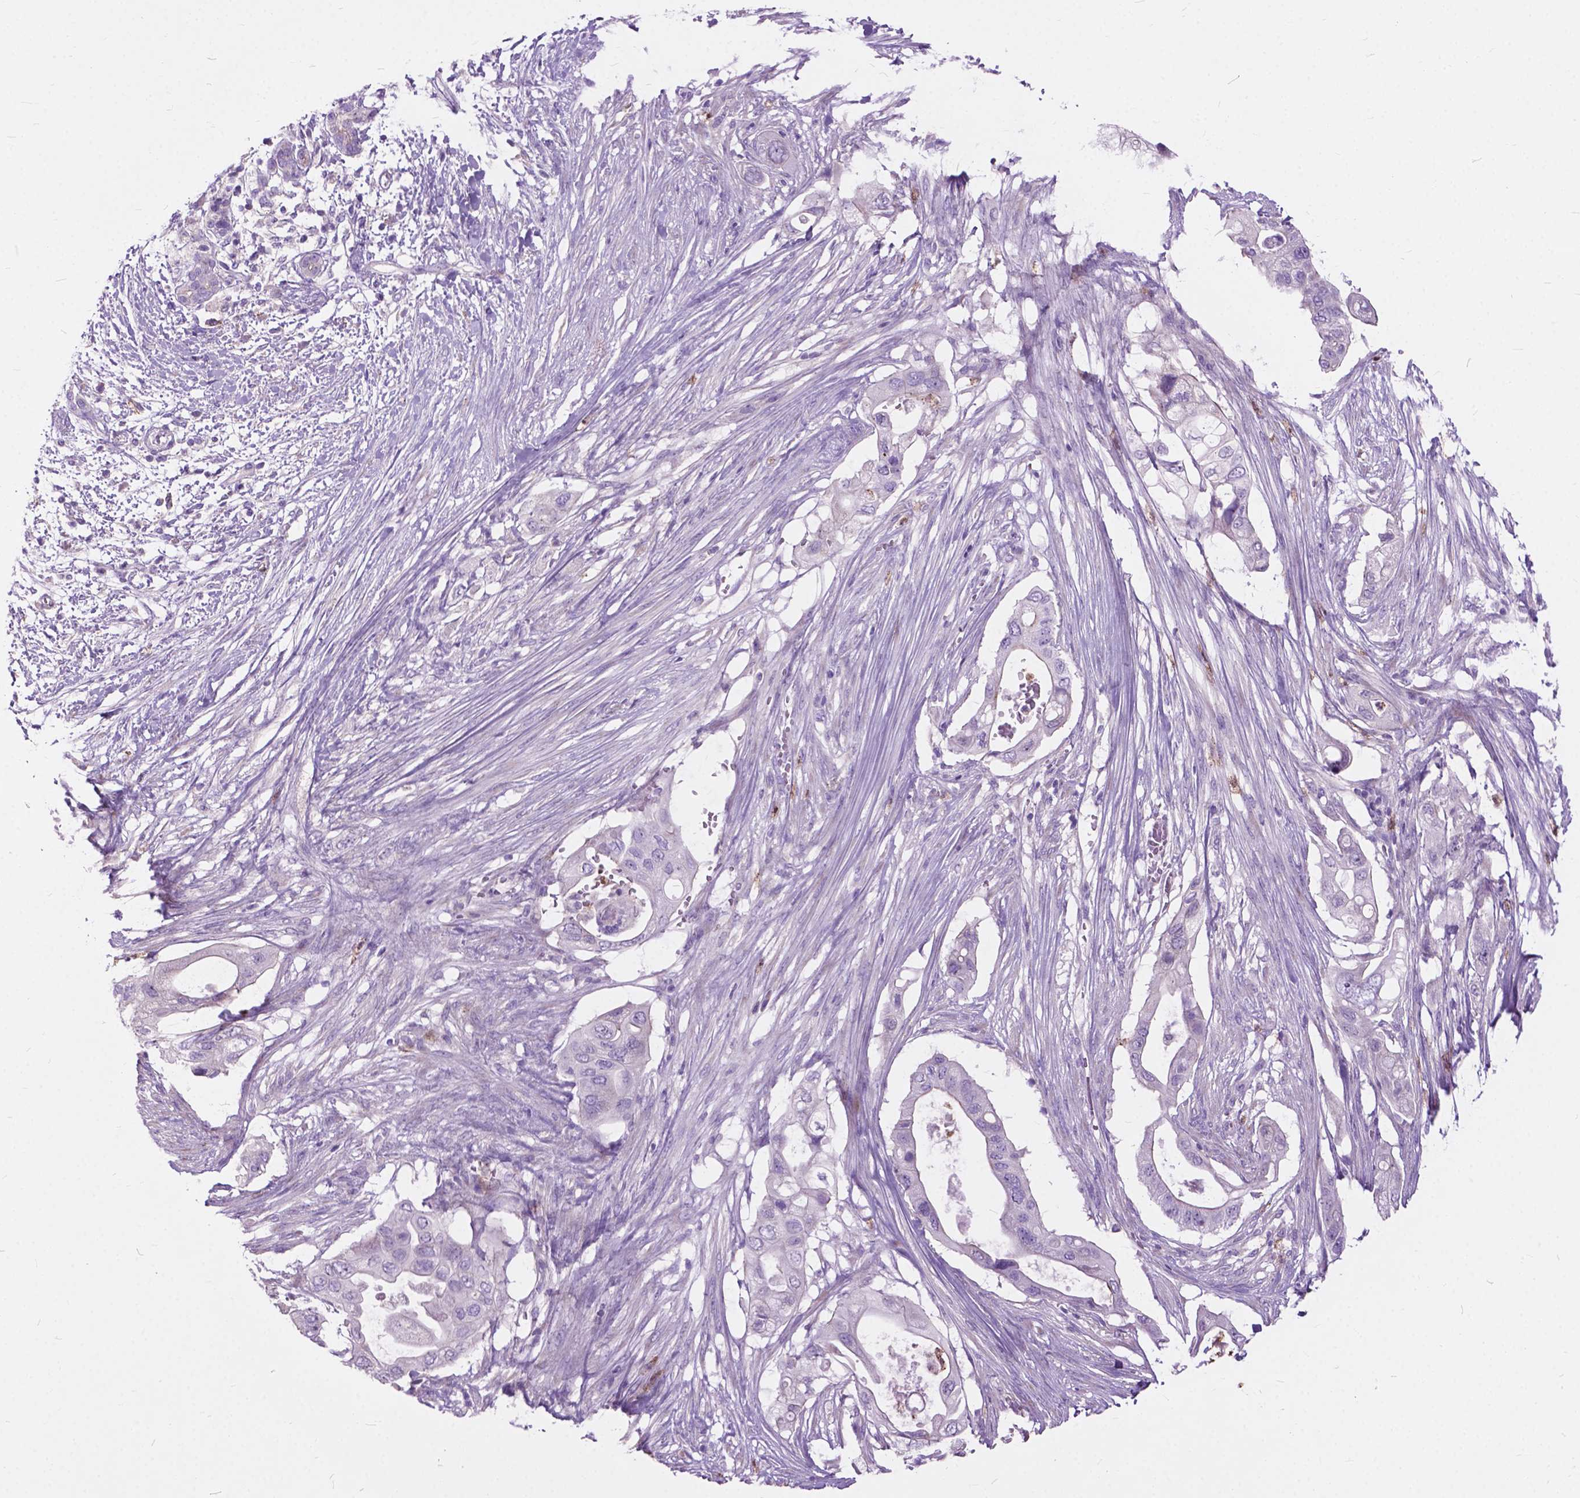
{"staining": {"intensity": "negative", "quantity": "none", "location": "none"}, "tissue": "pancreatic cancer", "cell_type": "Tumor cells", "image_type": "cancer", "snomed": [{"axis": "morphology", "description": "Adenocarcinoma, NOS"}, {"axis": "topography", "description": "Pancreas"}], "caption": "An immunohistochemistry (IHC) photomicrograph of adenocarcinoma (pancreatic) is shown. There is no staining in tumor cells of adenocarcinoma (pancreatic).", "gene": "PRR35", "patient": {"sex": "female", "age": 72}}